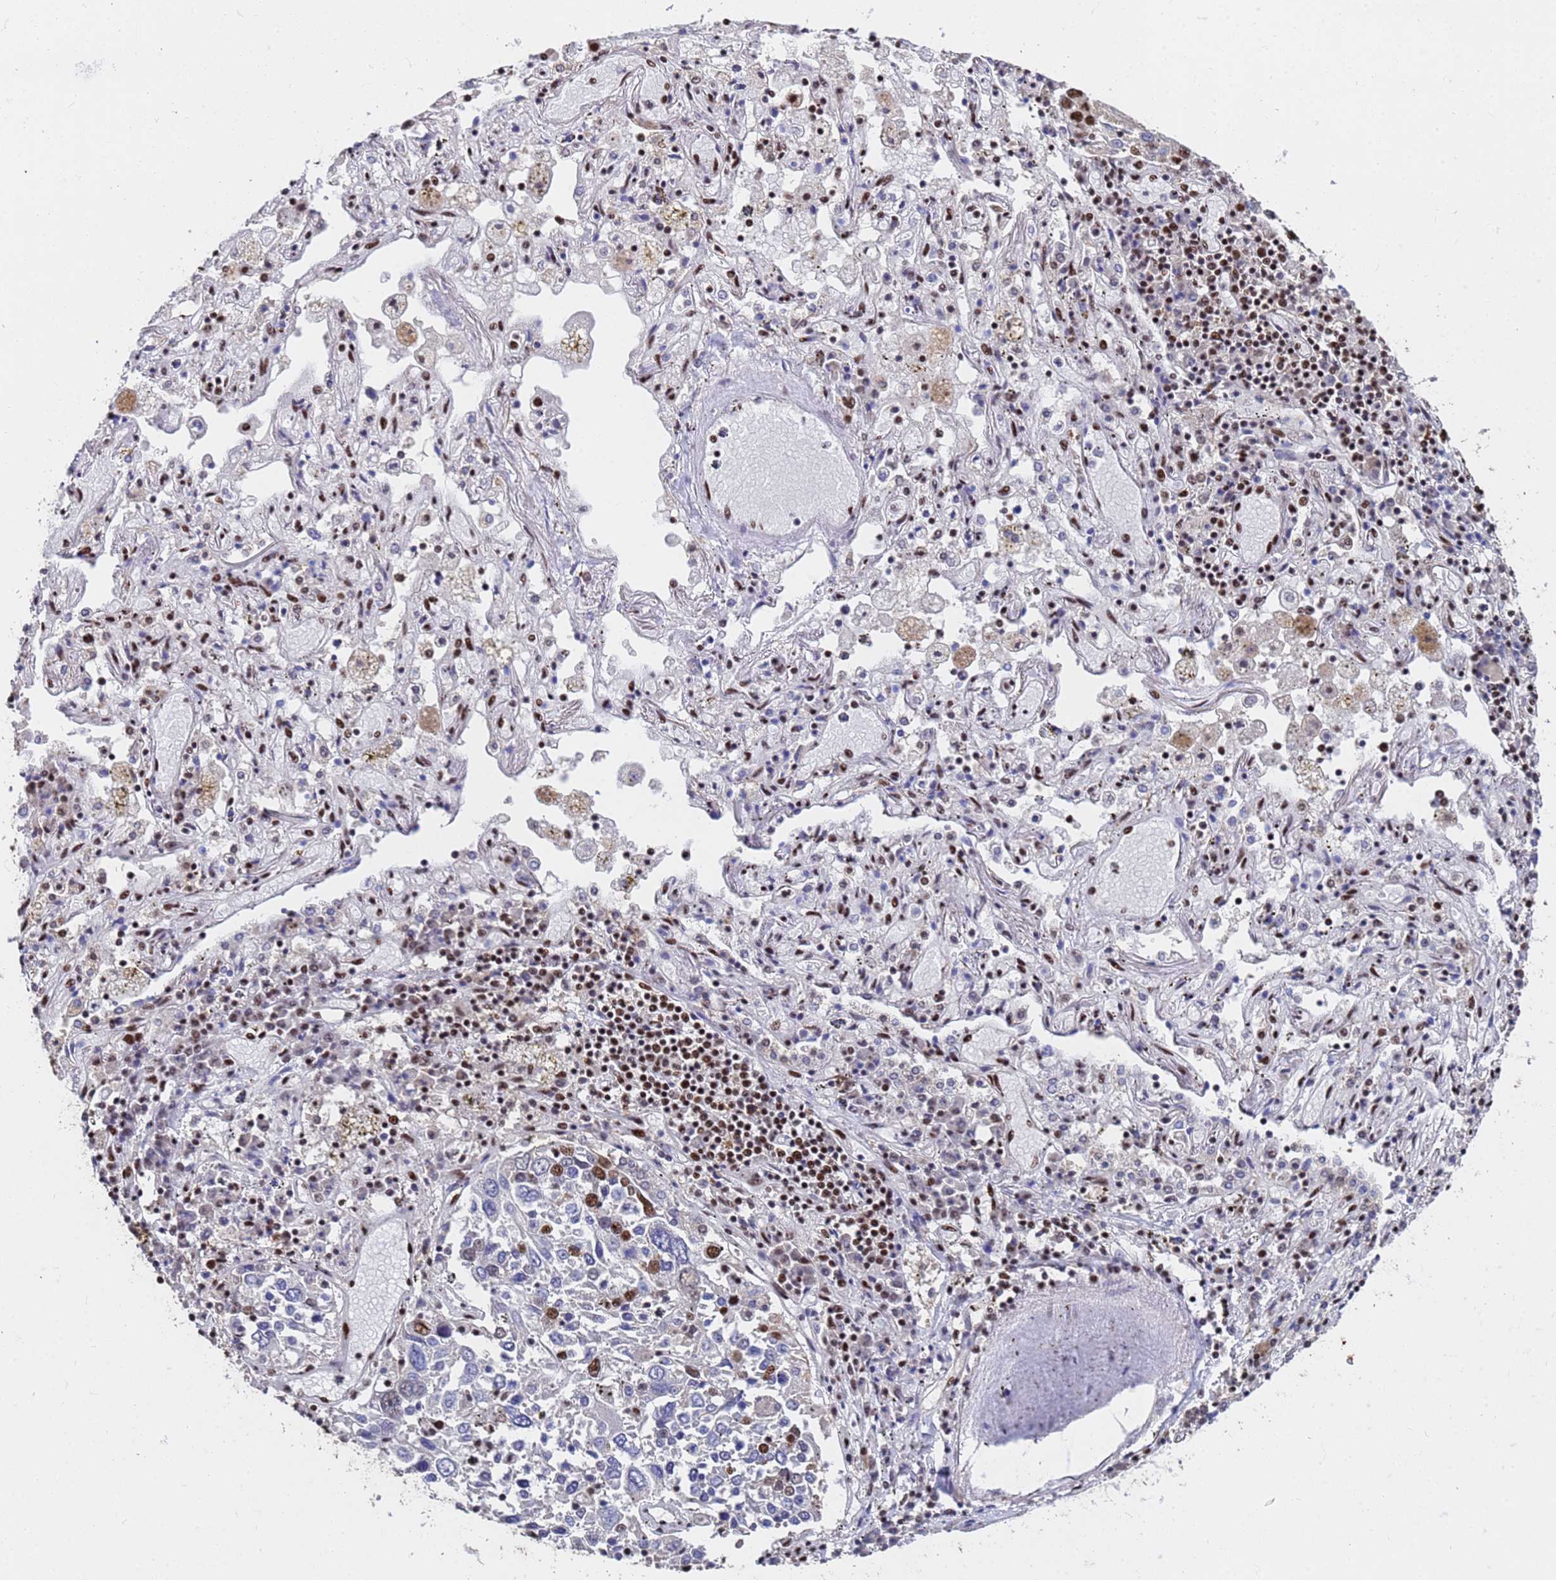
{"staining": {"intensity": "moderate", "quantity": "<25%", "location": "nuclear"}, "tissue": "lung cancer", "cell_type": "Tumor cells", "image_type": "cancer", "snomed": [{"axis": "morphology", "description": "Squamous cell carcinoma, NOS"}, {"axis": "topography", "description": "Lung"}], "caption": "Immunohistochemistry (IHC) image of neoplastic tissue: human squamous cell carcinoma (lung) stained using IHC demonstrates low levels of moderate protein expression localized specifically in the nuclear of tumor cells, appearing as a nuclear brown color.", "gene": "SF3B2", "patient": {"sex": "male", "age": 65}}